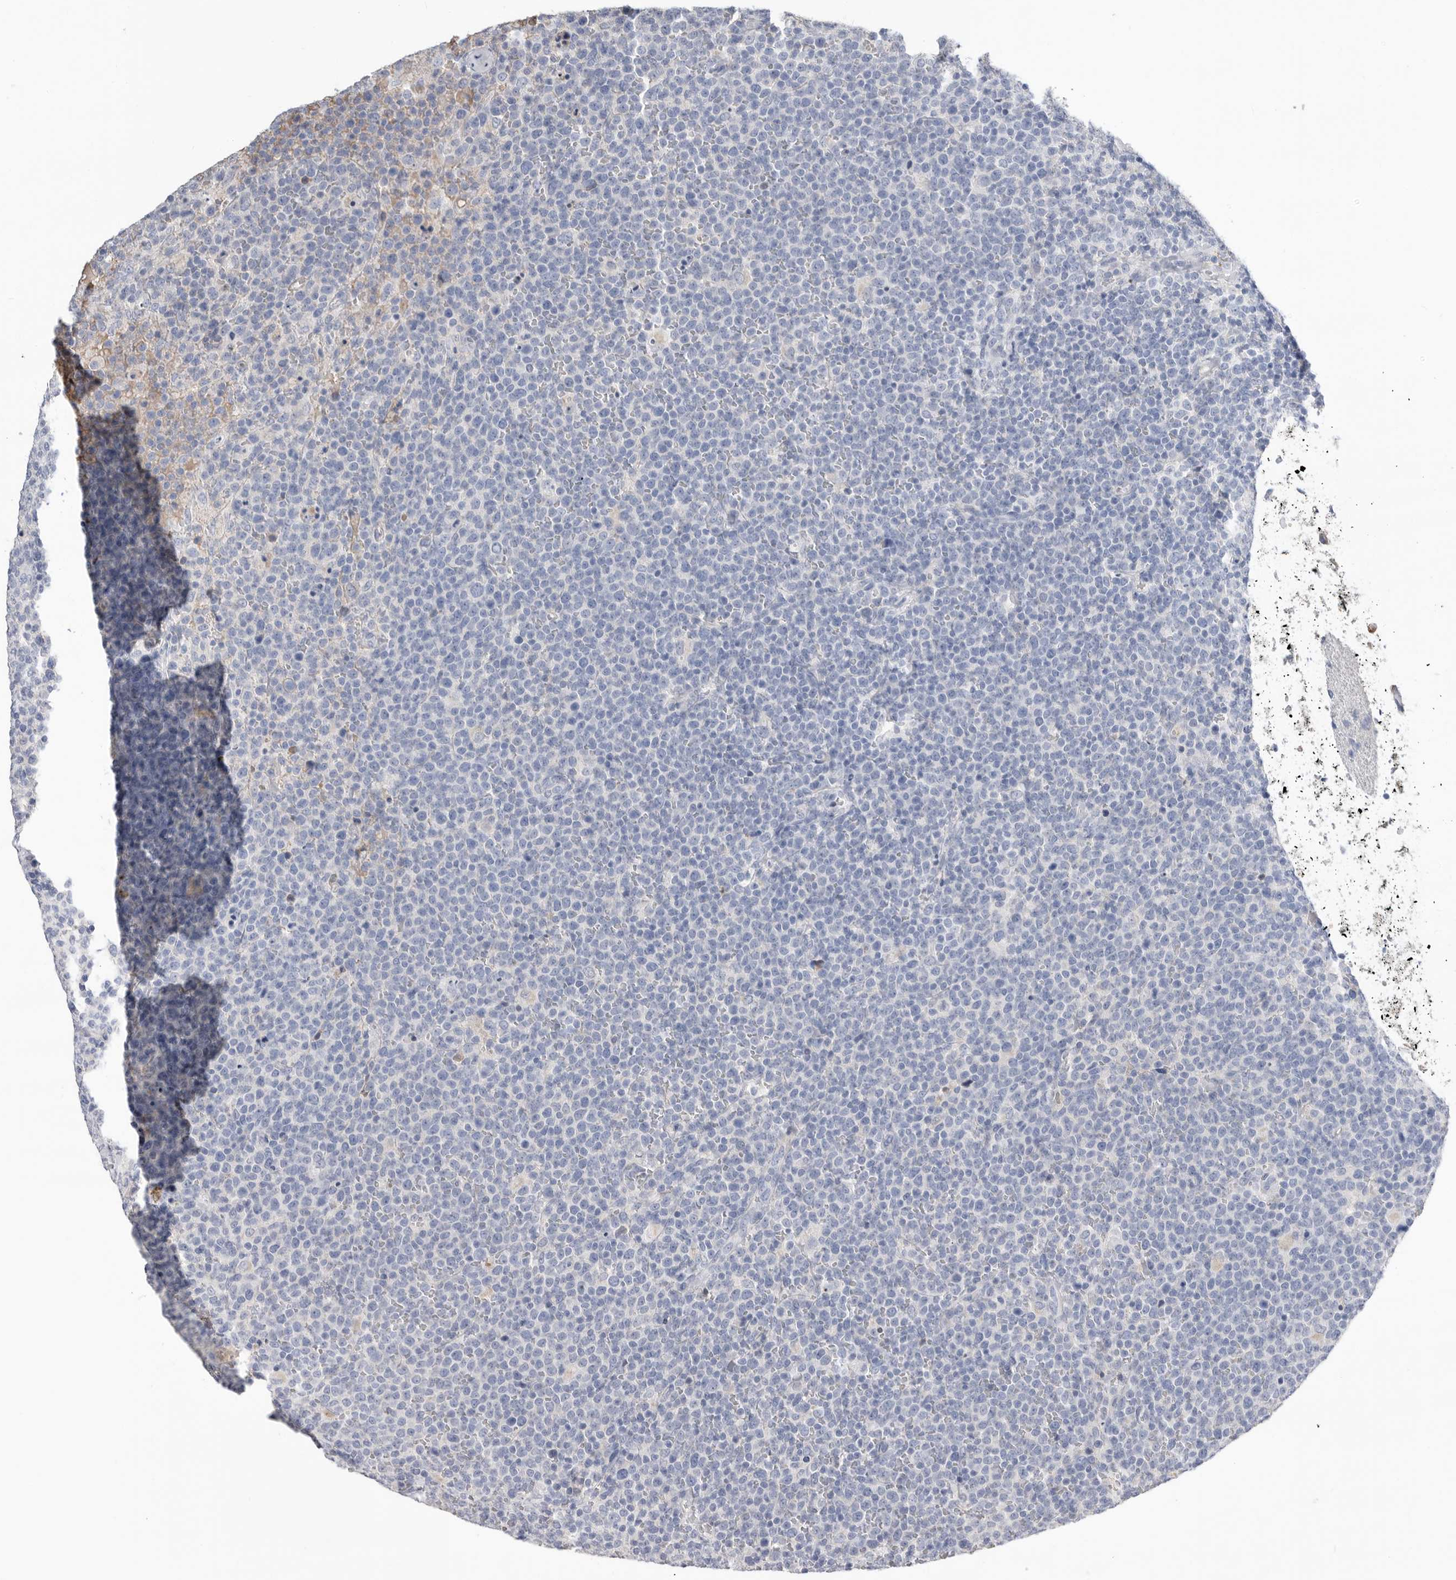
{"staining": {"intensity": "negative", "quantity": "none", "location": "none"}, "tissue": "lymphoma", "cell_type": "Tumor cells", "image_type": "cancer", "snomed": [{"axis": "morphology", "description": "Malignant lymphoma, non-Hodgkin's type, High grade"}, {"axis": "topography", "description": "Lymph node"}], "caption": "A high-resolution micrograph shows immunohistochemistry staining of lymphoma, which reveals no significant expression in tumor cells.", "gene": "APOA2", "patient": {"sex": "male", "age": 61}}